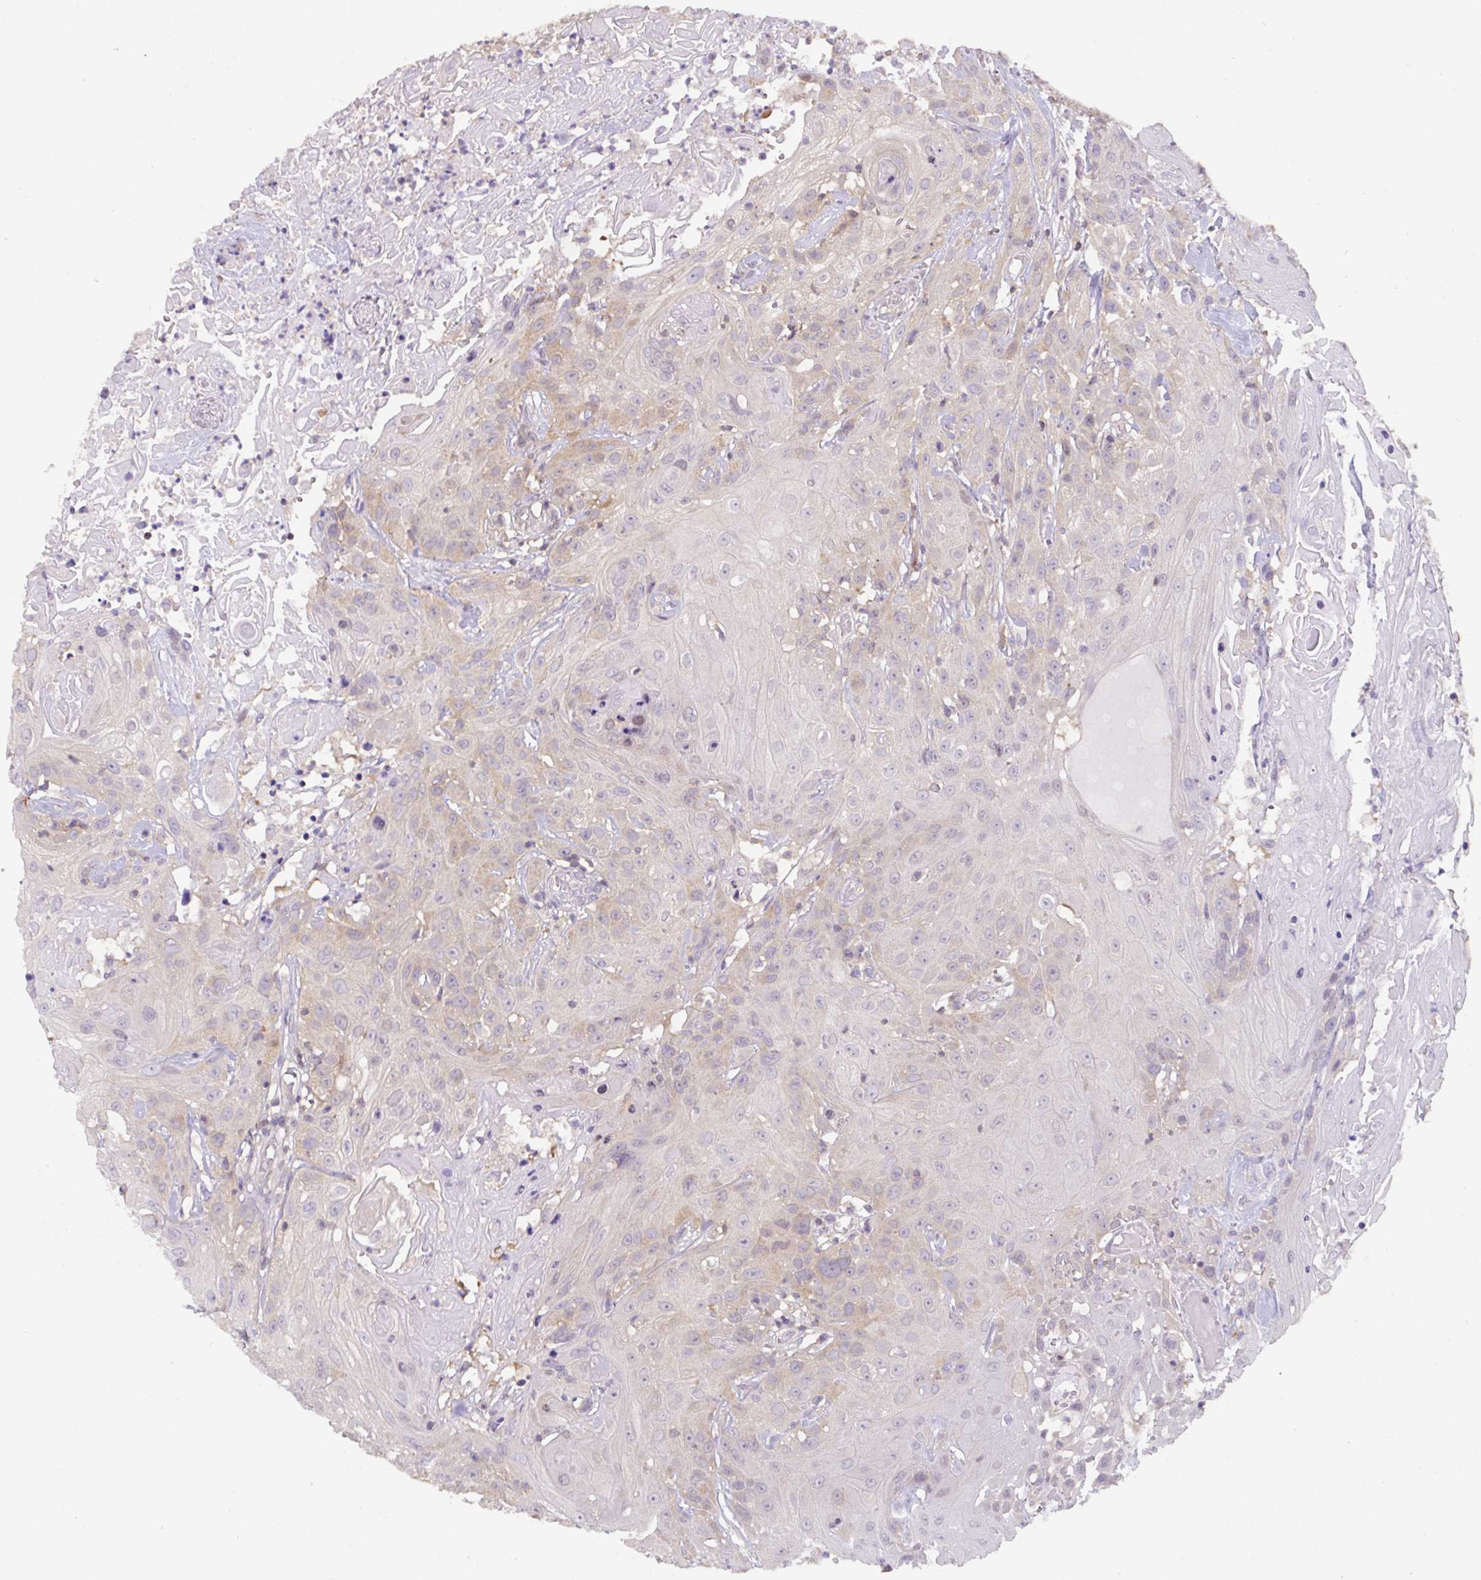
{"staining": {"intensity": "weak", "quantity": "<25%", "location": "cytoplasmic/membranous"}, "tissue": "head and neck cancer", "cell_type": "Tumor cells", "image_type": "cancer", "snomed": [{"axis": "morphology", "description": "Squamous cell carcinoma, NOS"}, {"axis": "topography", "description": "Skin"}, {"axis": "topography", "description": "Head-Neck"}], "caption": "Human head and neck cancer stained for a protein using immunohistochemistry (IHC) shows no positivity in tumor cells.", "gene": "ST13", "patient": {"sex": "male", "age": 80}}